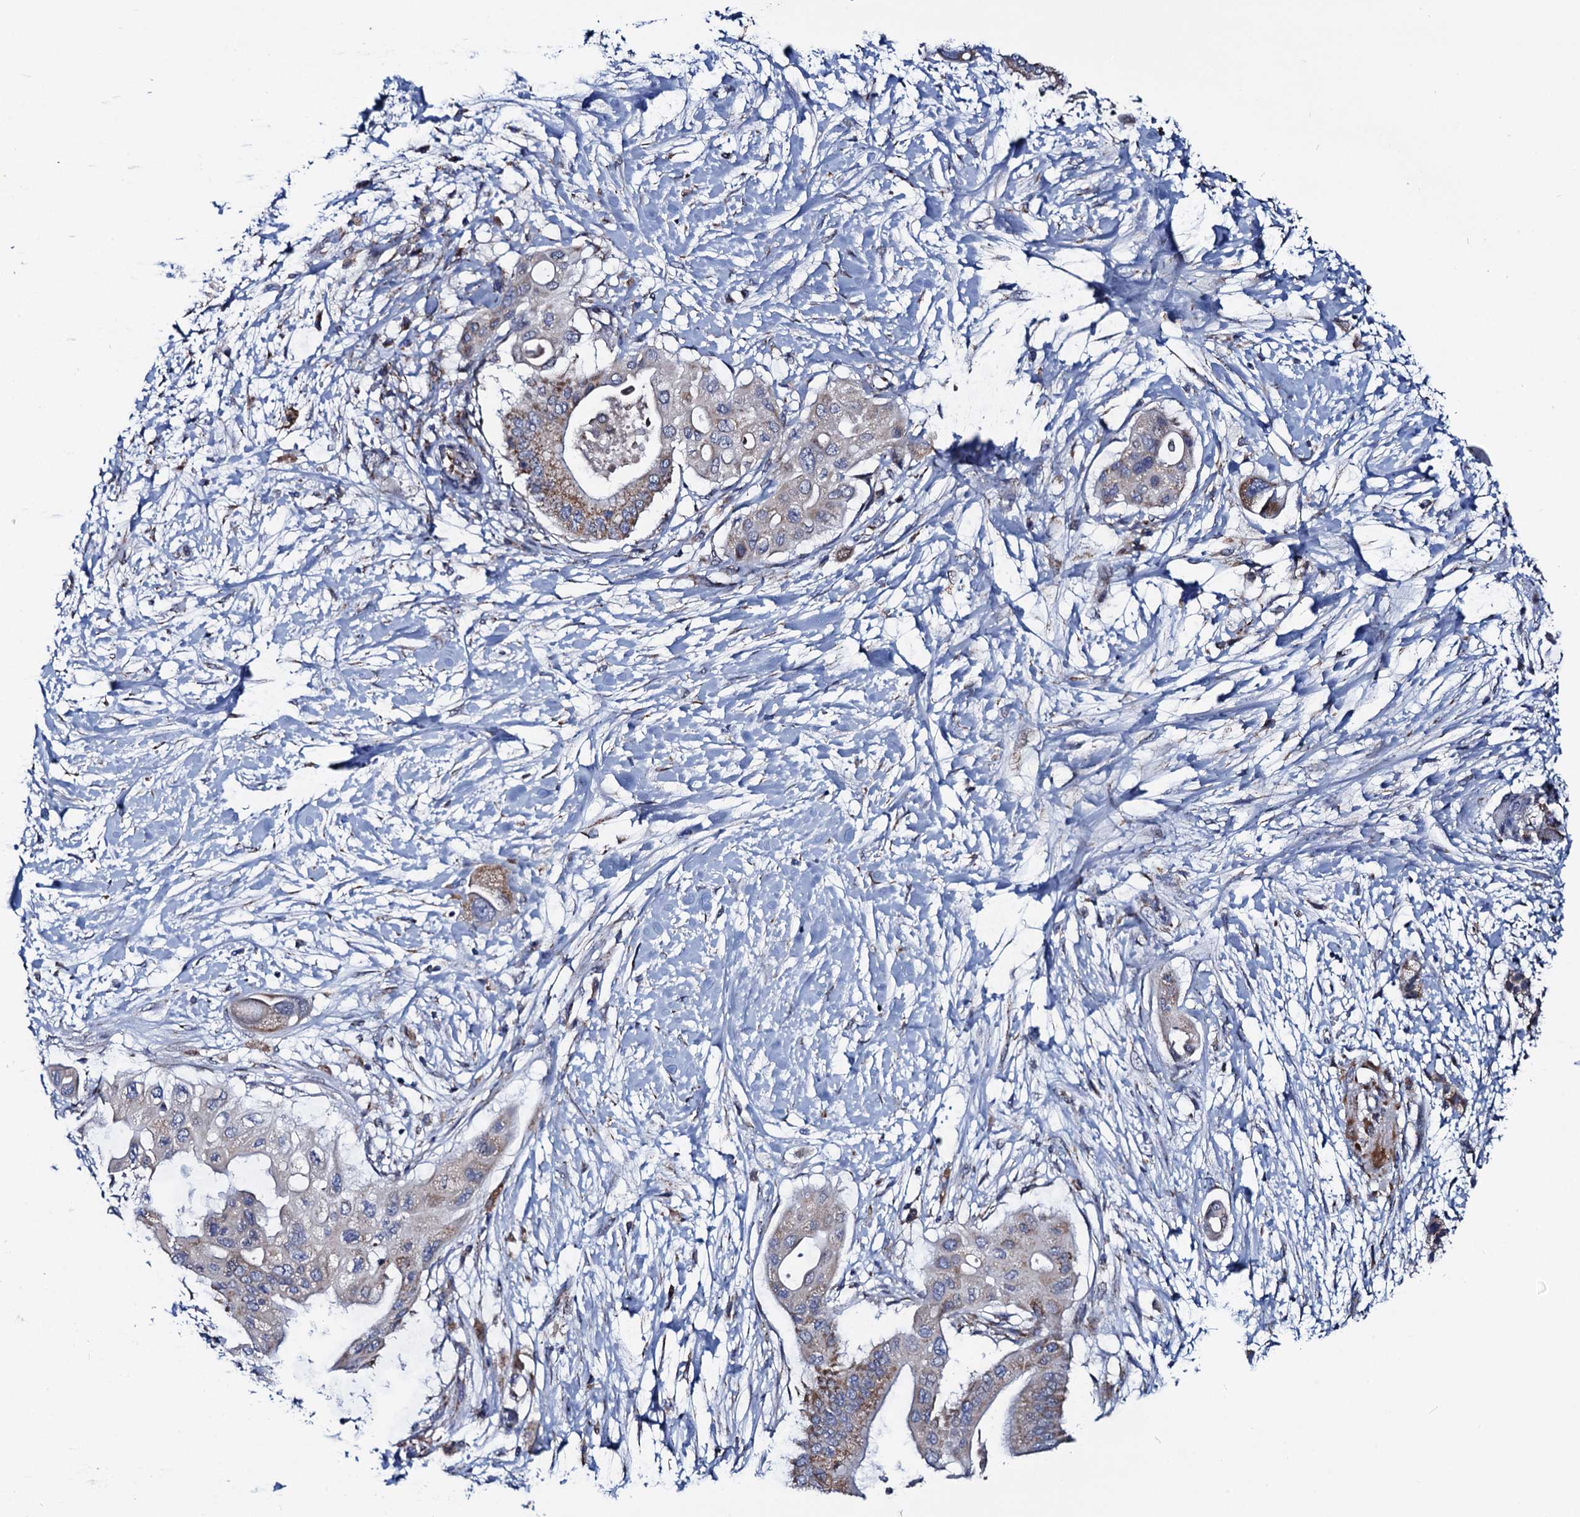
{"staining": {"intensity": "weak", "quantity": "<25%", "location": "cytoplasmic/membranous"}, "tissue": "pancreatic cancer", "cell_type": "Tumor cells", "image_type": "cancer", "snomed": [{"axis": "morphology", "description": "Adenocarcinoma, NOS"}, {"axis": "topography", "description": "Pancreas"}], "caption": "Micrograph shows no significant protein expression in tumor cells of pancreatic cancer (adenocarcinoma). (IHC, brightfield microscopy, high magnification).", "gene": "PTCD3", "patient": {"sex": "male", "age": 68}}